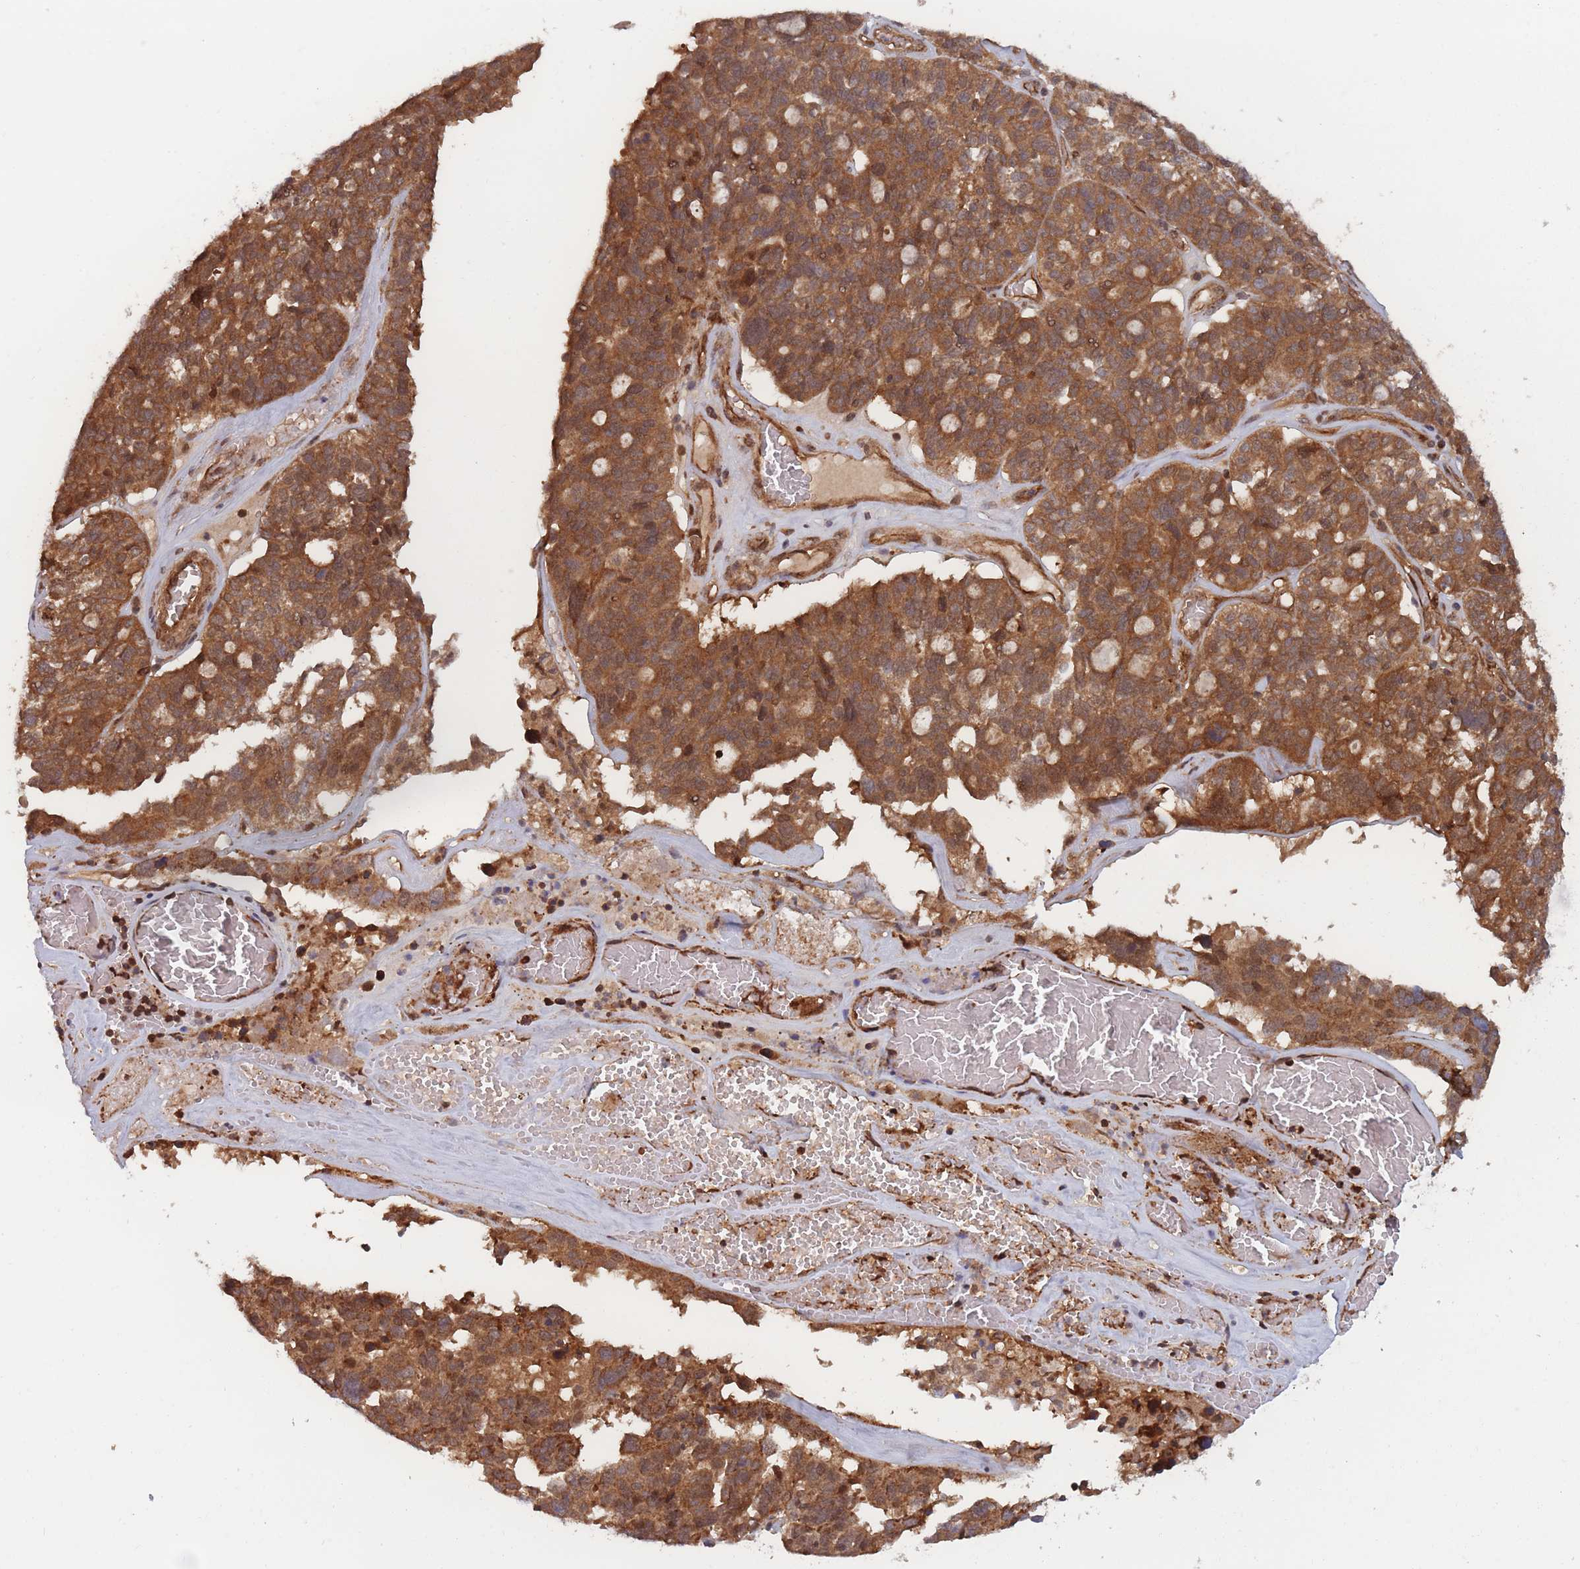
{"staining": {"intensity": "moderate", "quantity": ">75%", "location": "cytoplasmic/membranous"}, "tissue": "ovarian cancer", "cell_type": "Tumor cells", "image_type": "cancer", "snomed": [{"axis": "morphology", "description": "Cystadenocarcinoma, serous, NOS"}, {"axis": "topography", "description": "Ovary"}], "caption": "This micrograph displays immunohistochemistry (IHC) staining of human serous cystadenocarcinoma (ovarian), with medium moderate cytoplasmic/membranous expression in approximately >75% of tumor cells.", "gene": "PODXL2", "patient": {"sex": "female", "age": 59}}